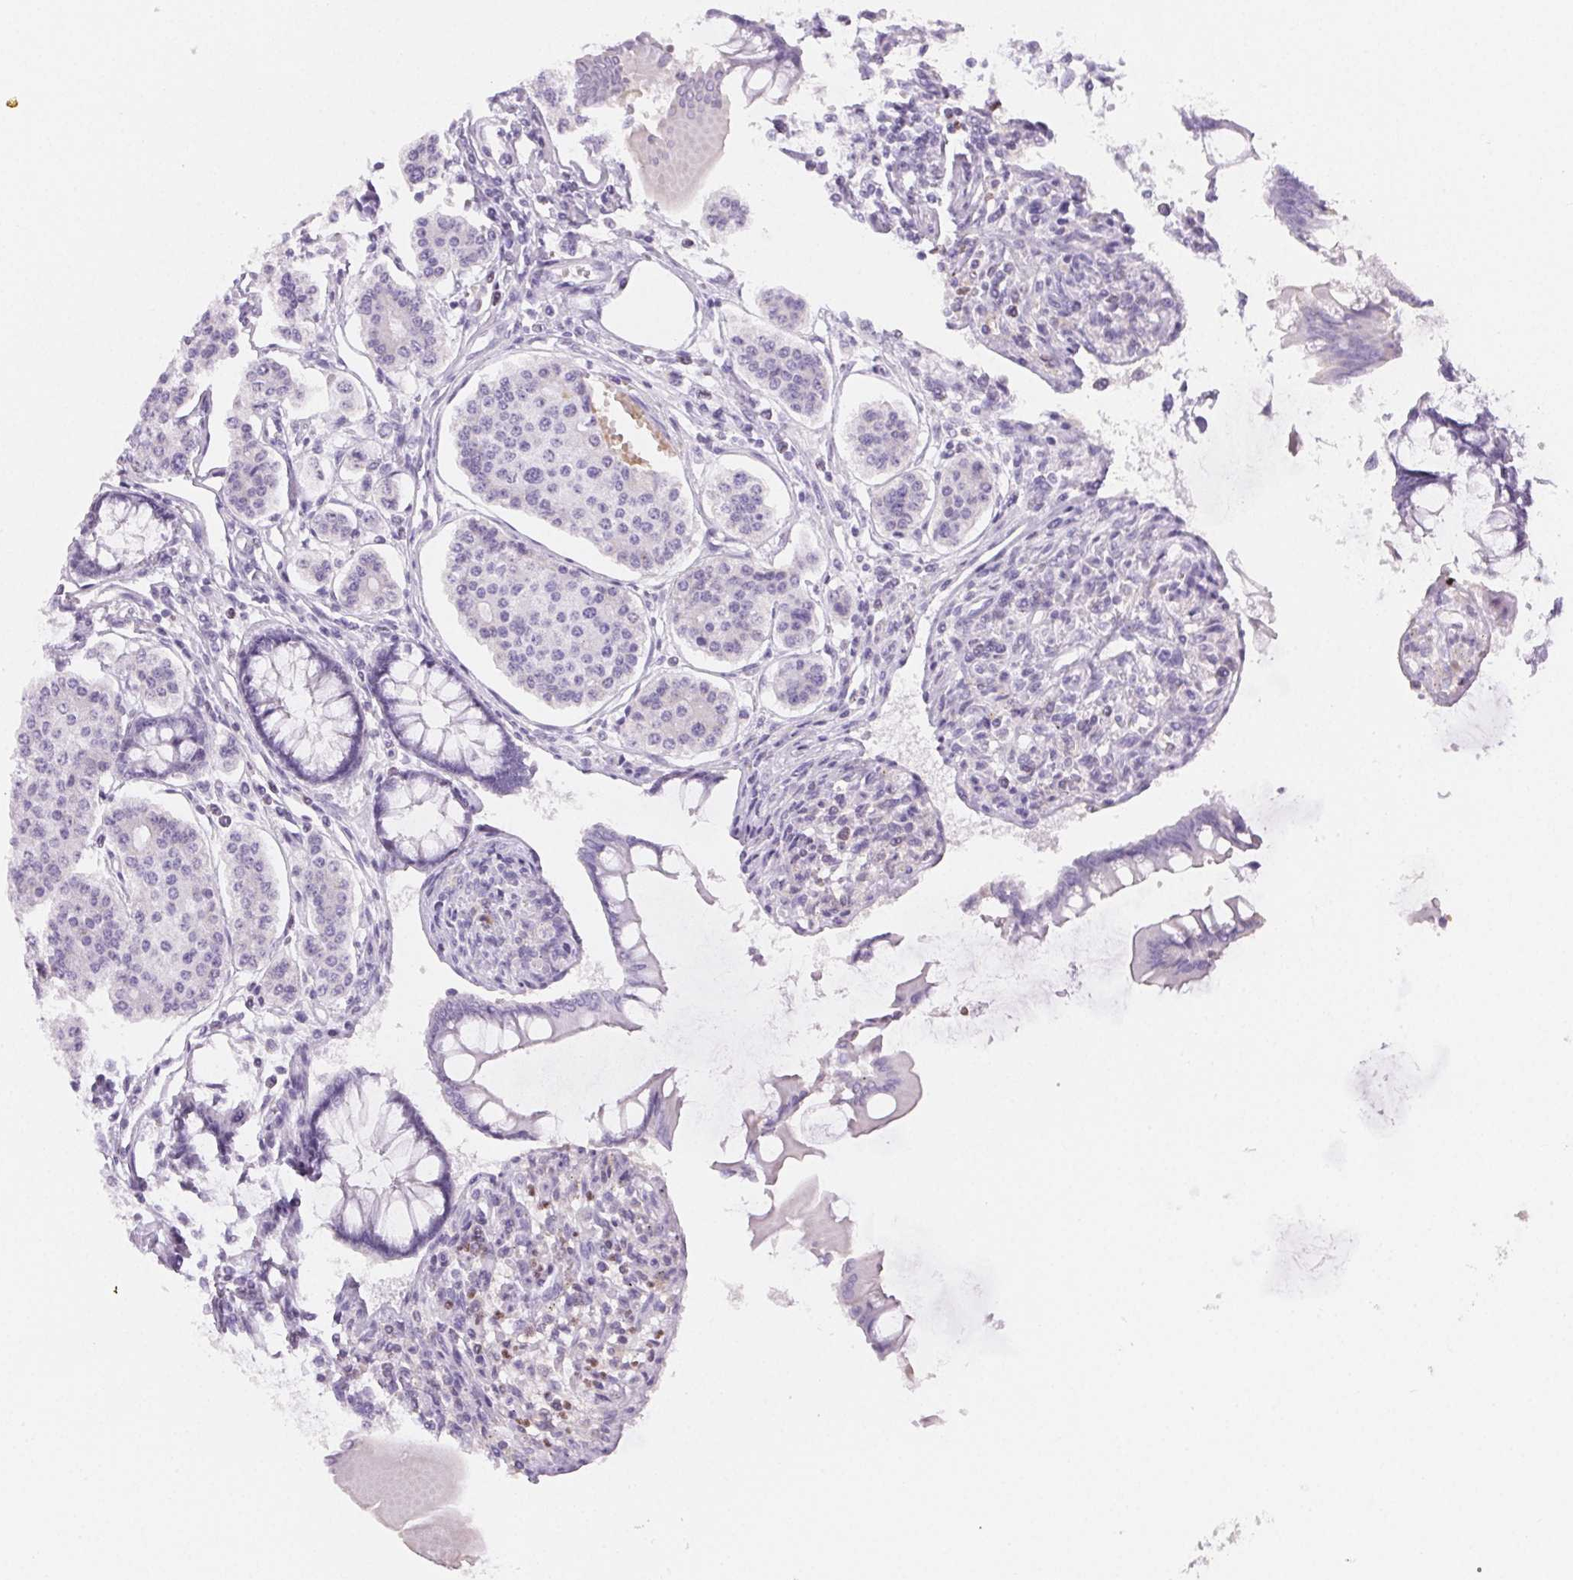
{"staining": {"intensity": "negative", "quantity": "none", "location": "none"}, "tissue": "carcinoid", "cell_type": "Tumor cells", "image_type": "cancer", "snomed": [{"axis": "morphology", "description": "Carcinoid, malignant, NOS"}, {"axis": "topography", "description": "Small intestine"}], "caption": "Immunohistochemical staining of malignant carcinoid demonstrates no significant positivity in tumor cells. Nuclei are stained in blue.", "gene": "PADI4", "patient": {"sex": "female", "age": 65}}